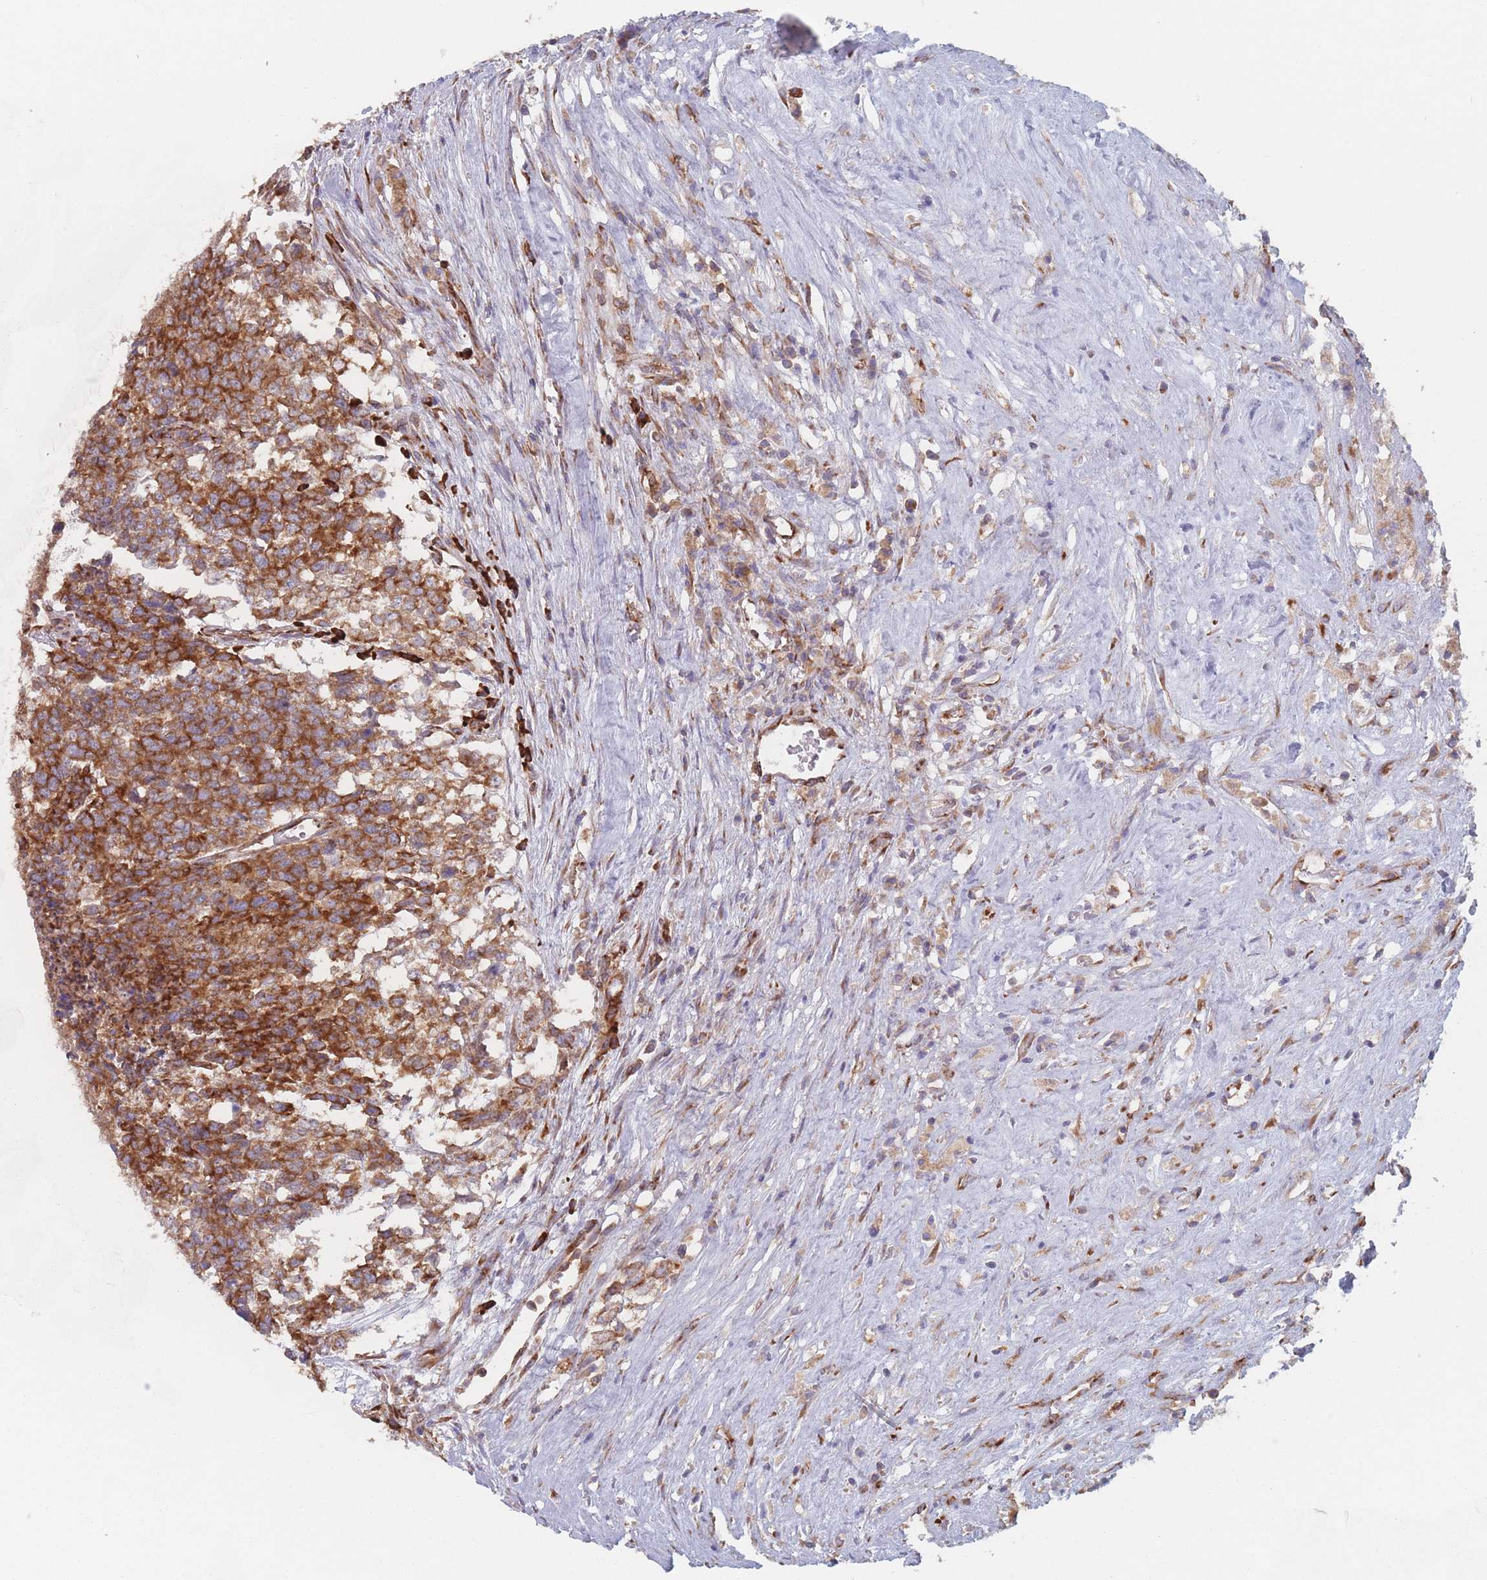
{"staining": {"intensity": "moderate", "quantity": ">75%", "location": "cytoplasmic/membranous"}, "tissue": "testis cancer", "cell_type": "Tumor cells", "image_type": "cancer", "snomed": [{"axis": "morphology", "description": "Carcinoma, Embryonal, NOS"}, {"axis": "topography", "description": "Testis"}], "caption": "The immunohistochemical stain shows moderate cytoplasmic/membranous staining in tumor cells of testis embryonal carcinoma tissue.", "gene": "EEF1B2", "patient": {"sex": "male", "age": 23}}